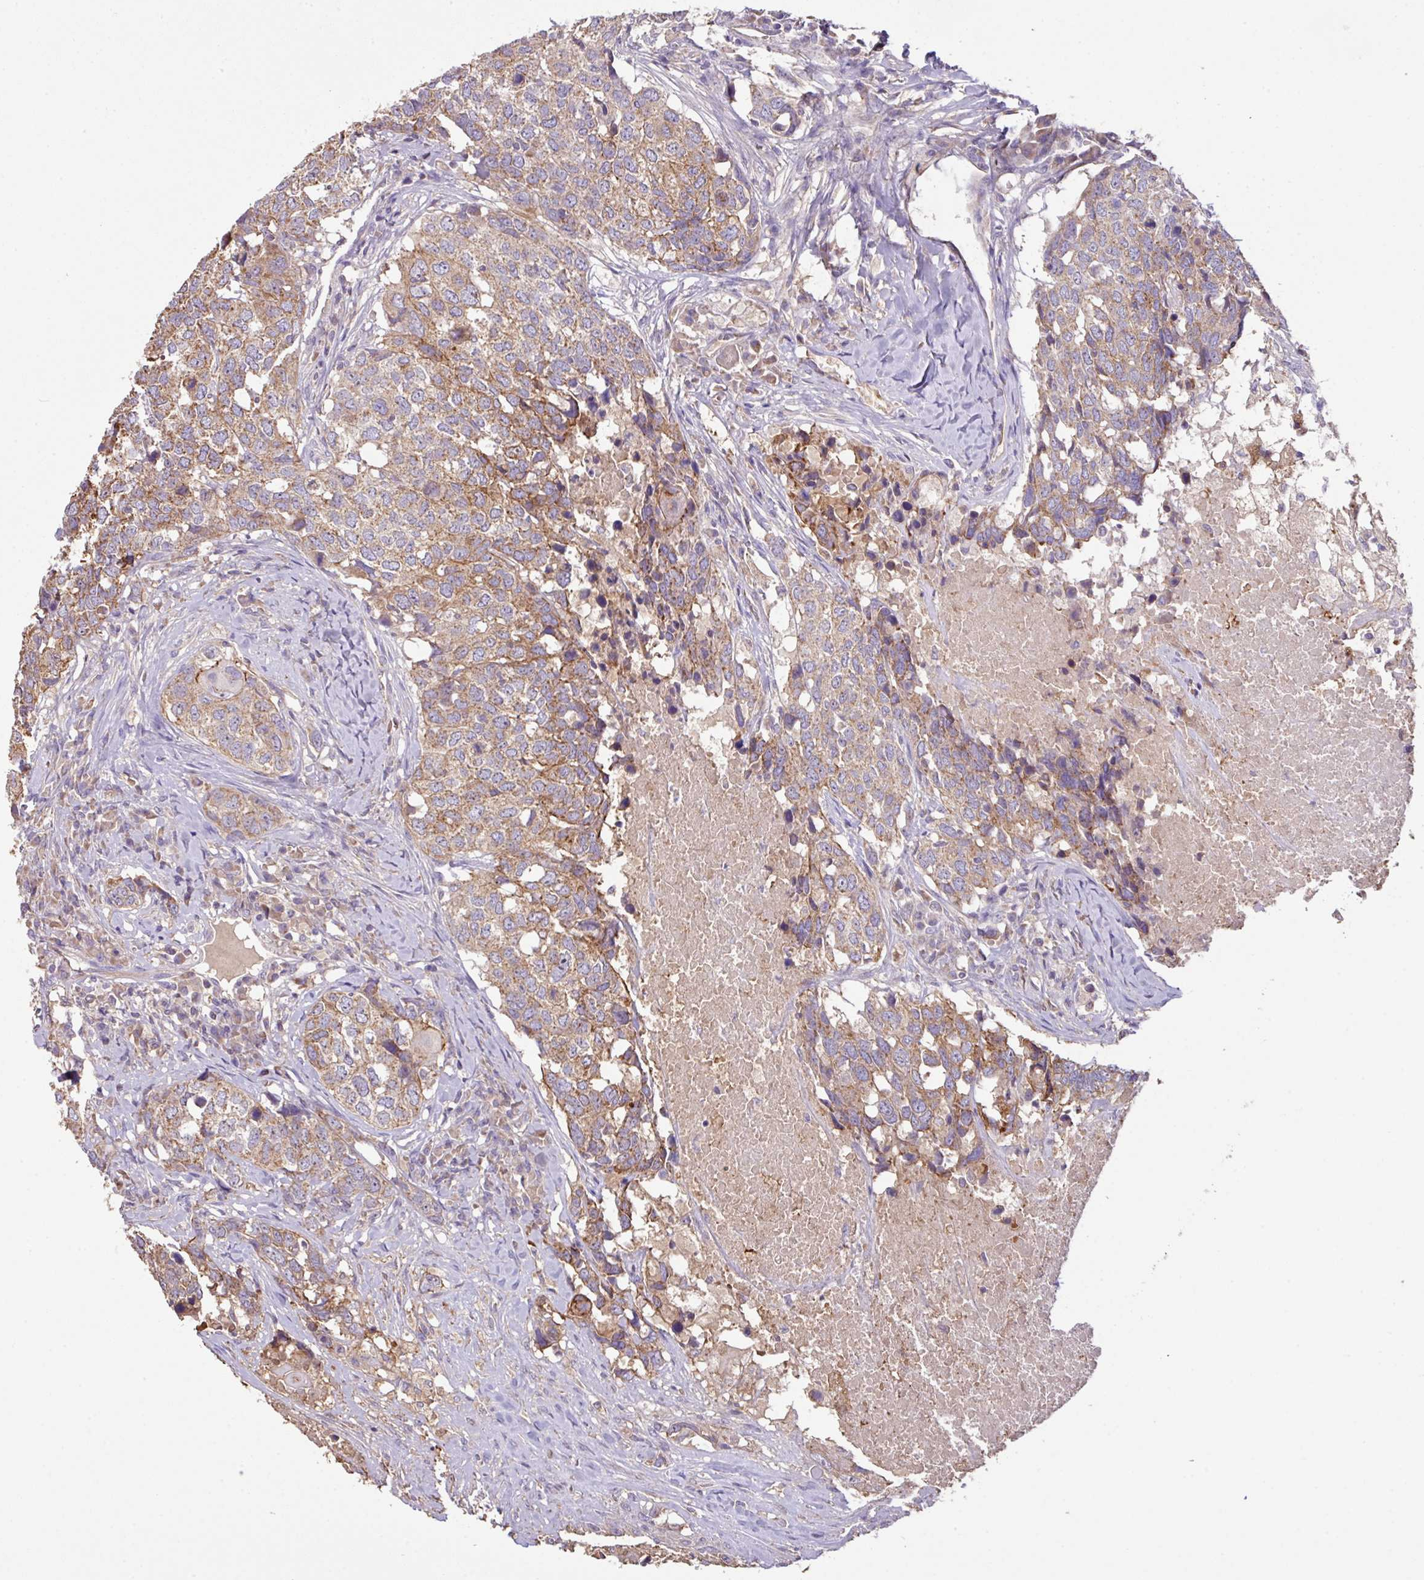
{"staining": {"intensity": "moderate", "quantity": ">75%", "location": "cytoplasmic/membranous"}, "tissue": "head and neck cancer", "cell_type": "Tumor cells", "image_type": "cancer", "snomed": [{"axis": "morphology", "description": "Squamous cell carcinoma, NOS"}, {"axis": "topography", "description": "Head-Neck"}], "caption": "Head and neck cancer tissue displays moderate cytoplasmic/membranous expression in about >75% of tumor cells", "gene": "LRRC53", "patient": {"sex": "male", "age": 66}}